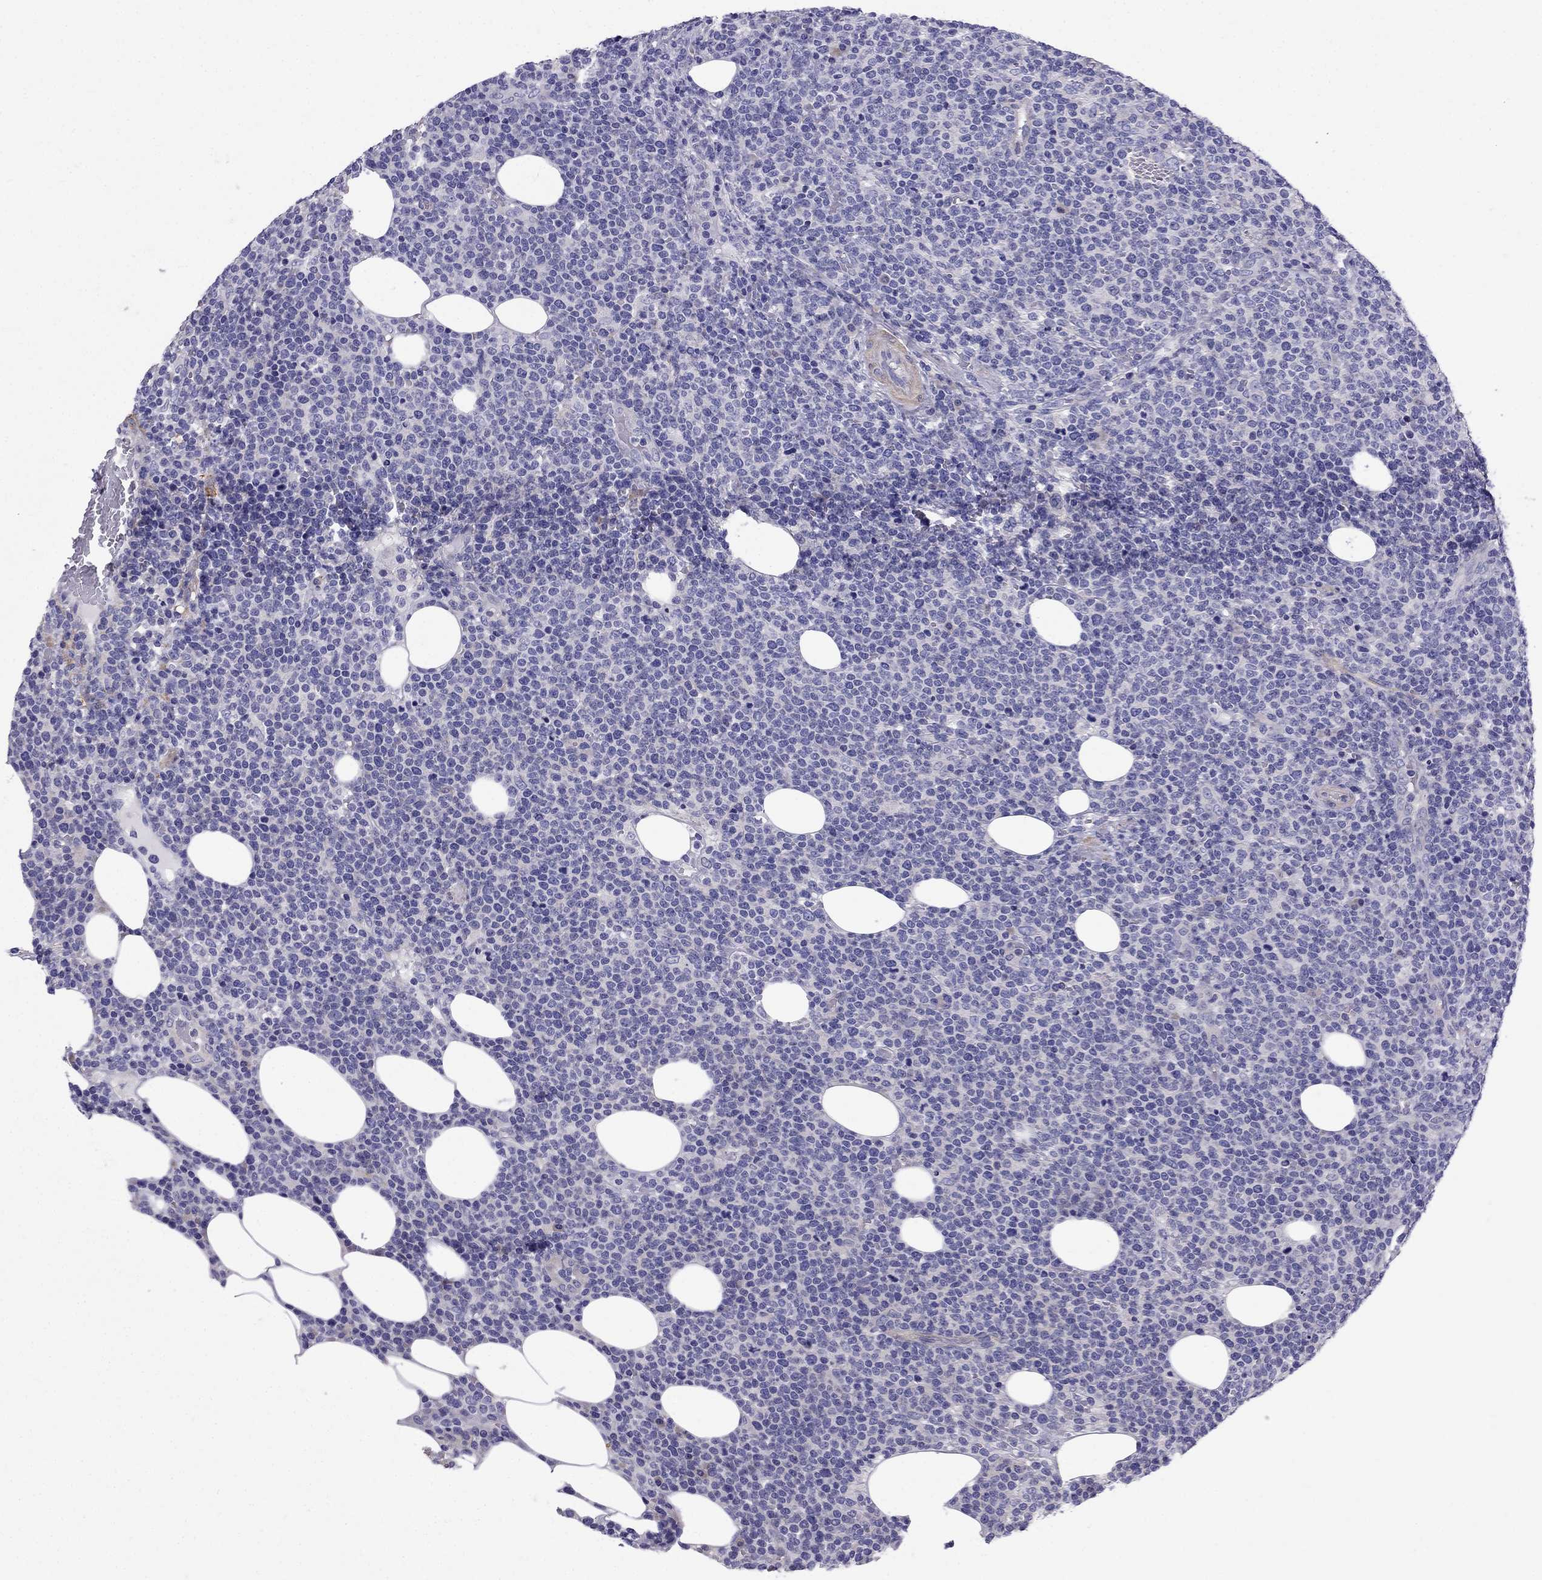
{"staining": {"intensity": "negative", "quantity": "none", "location": "none"}, "tissue": "lymphoma", "cell_type": "Tumor cells", "image_type": "cancer", "snomed": [{"axis": "morphology", "description": "Malignant lymphoma, non-Hodgkin's type, High grade"}, {"axis": "topography", "description": "Lymph node"}], "caption": "High-grade malignant lymphoma, non-Hodgkin's type stained for a protein using IHC shows no staining tumor cells.", "gene": "GPR50", "patient": {"sex": "male", "age": 61}}